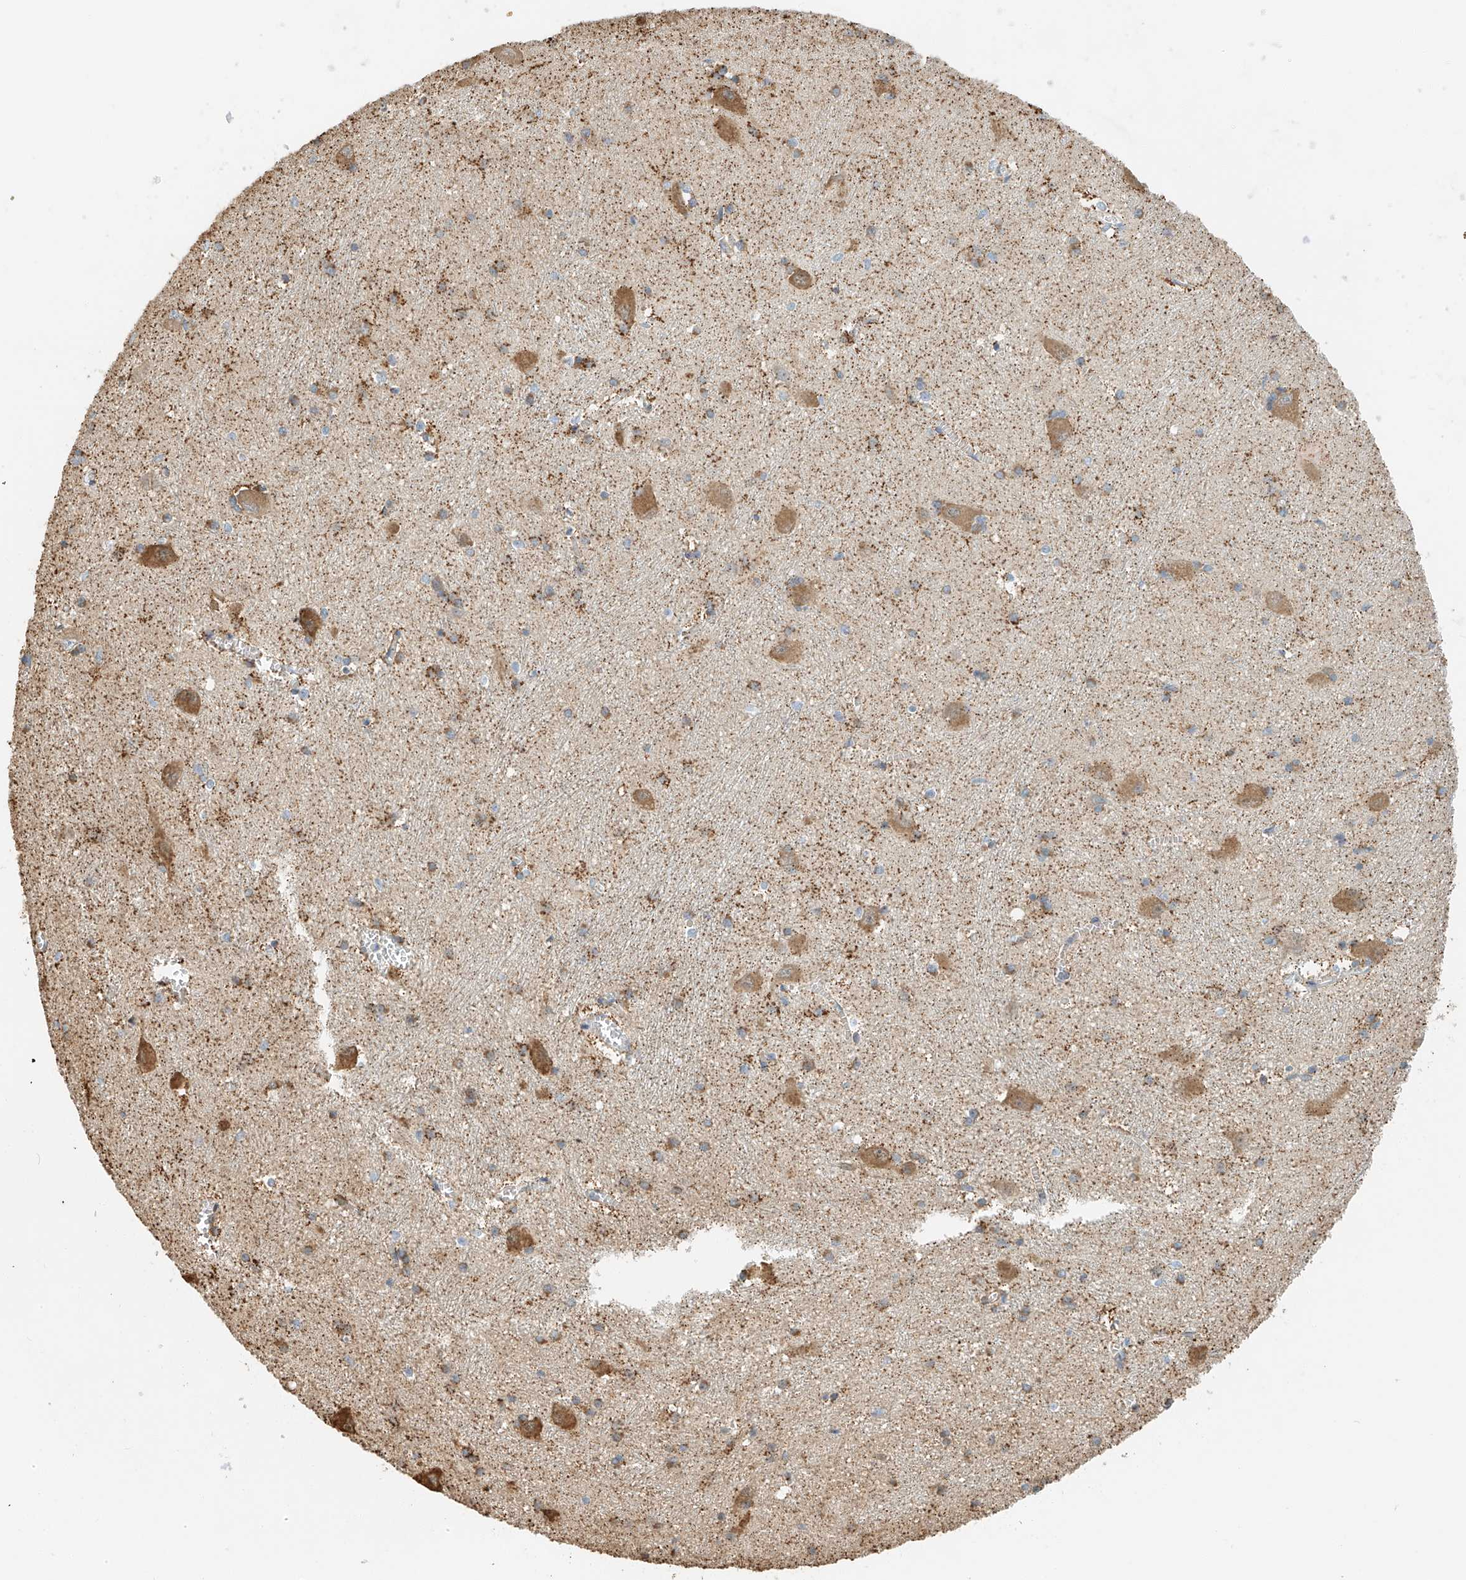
{"staining": {"intensity": "moderate", "quantity": "25%-75%", "location": "cytoplasmic/membranous,nuclear"}, "tissue": "caudate", "cell_type": "Glial cells", "image_type": "normal", "snomed": [{"axis": "morphology", "description": "Normal tissue, NOS"}, {"axis": "topography", "description": "Lateral ventricle wall"}], "caption": "Human caudate stained for a protein (brown) shows moderate cytoplasmic/membranous,nuclear positive staining in approximately 25%-75% of glial cells.", "gene": "YIPF7", "patient": {"sex": "male", "age": 37}}